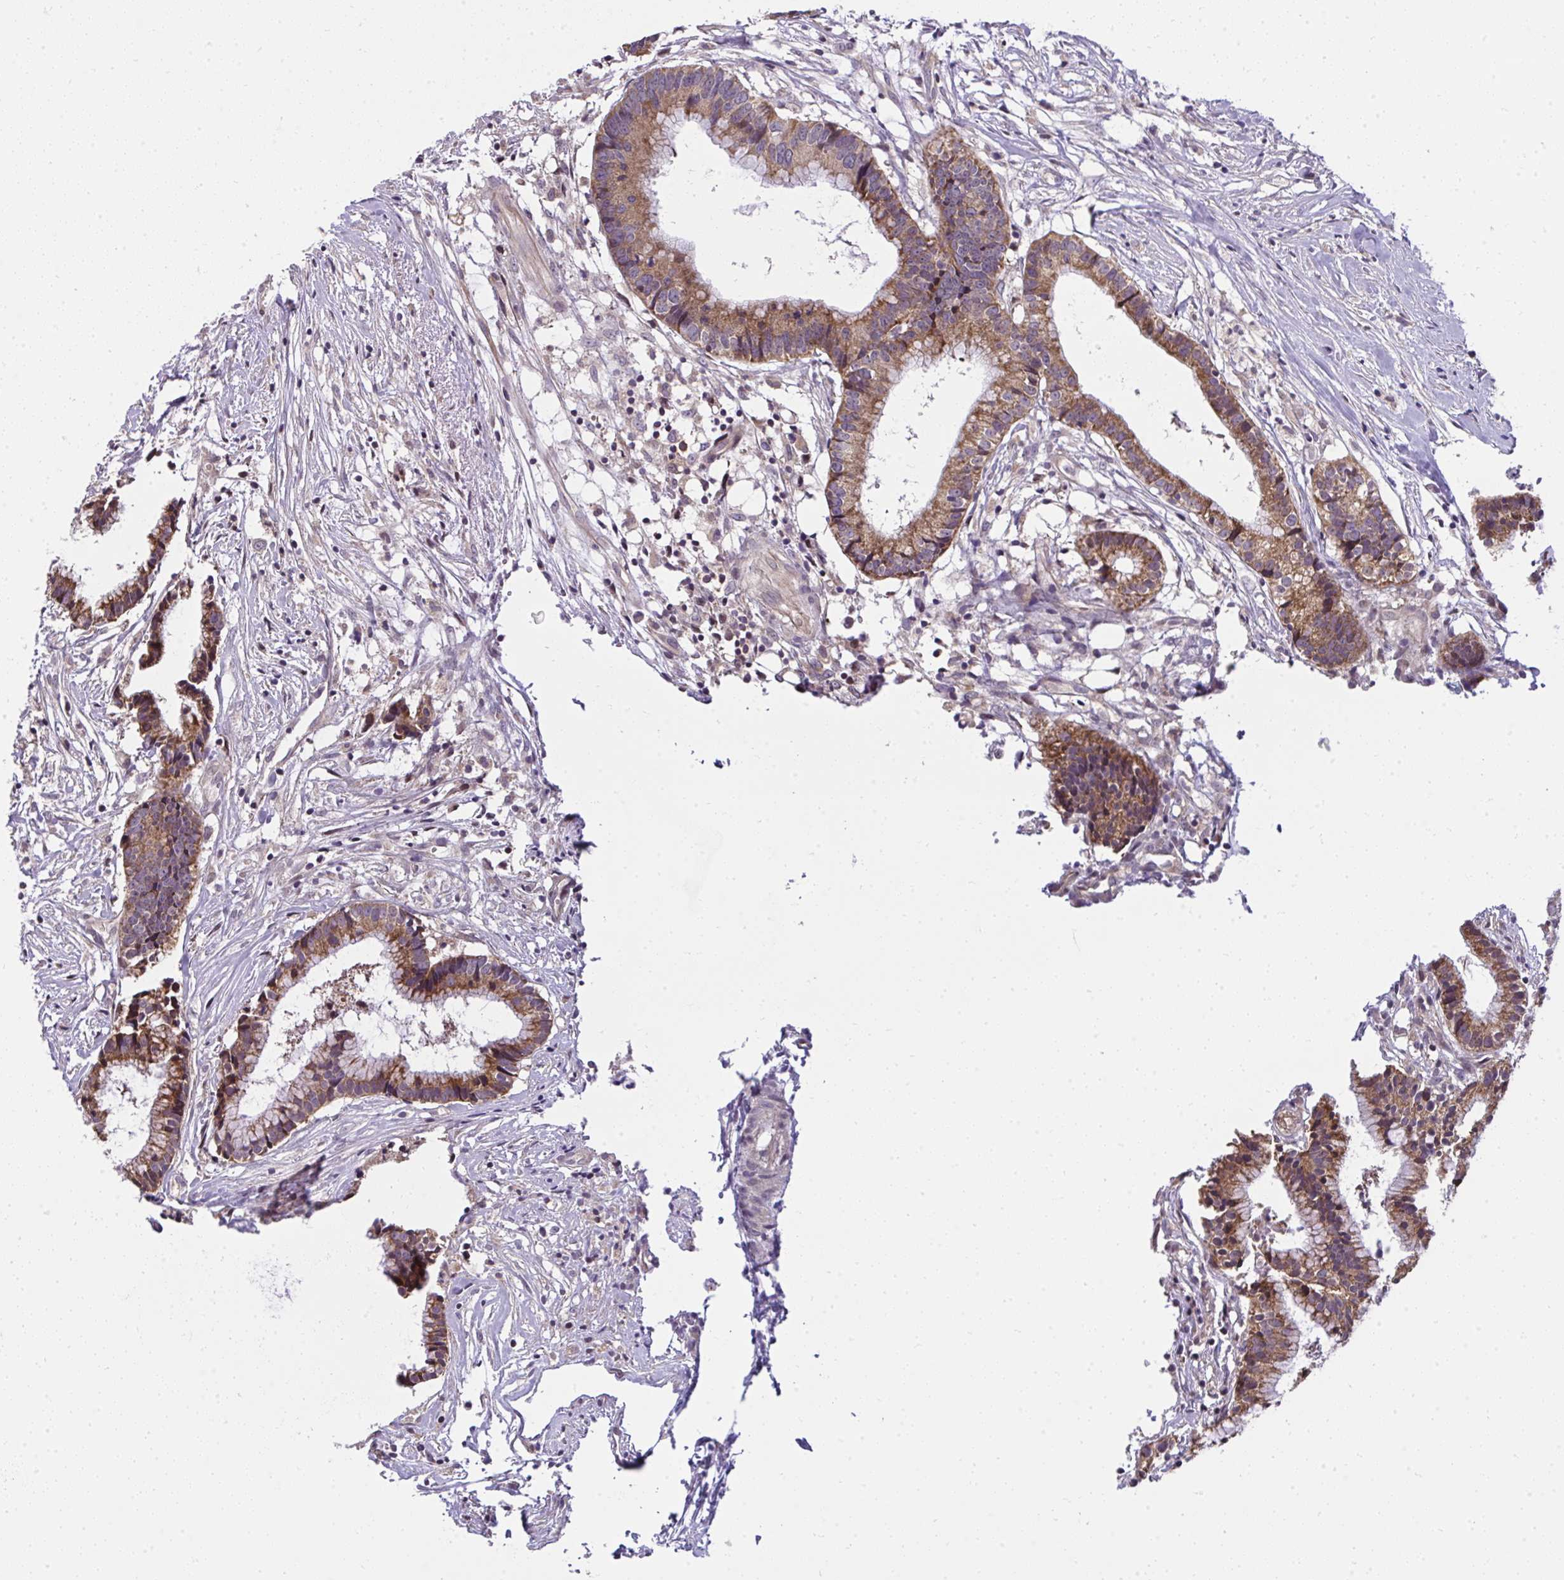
{"staining": {"intensity": "strong", "quantity": ">75%", "location": "cytoplasmic/membranous"}, "tissue": "colorectal cancer", "cell_type": "Tumor cells", "image_type": "cancer", "snomed": [{"axis": "morphology", "description": "Adenocarcinoma, NOS"}, {"axis": "topography", "description": "Colon"}], "caption": "About >75% of tumor cells in adenocarcinoma (colorectal) show strong cytoplasmic/membranous protein expression as visualized by brown immunohistochemical staining.", "gene": "RDH14", "patient": {"sex": "female", "age": 78}}